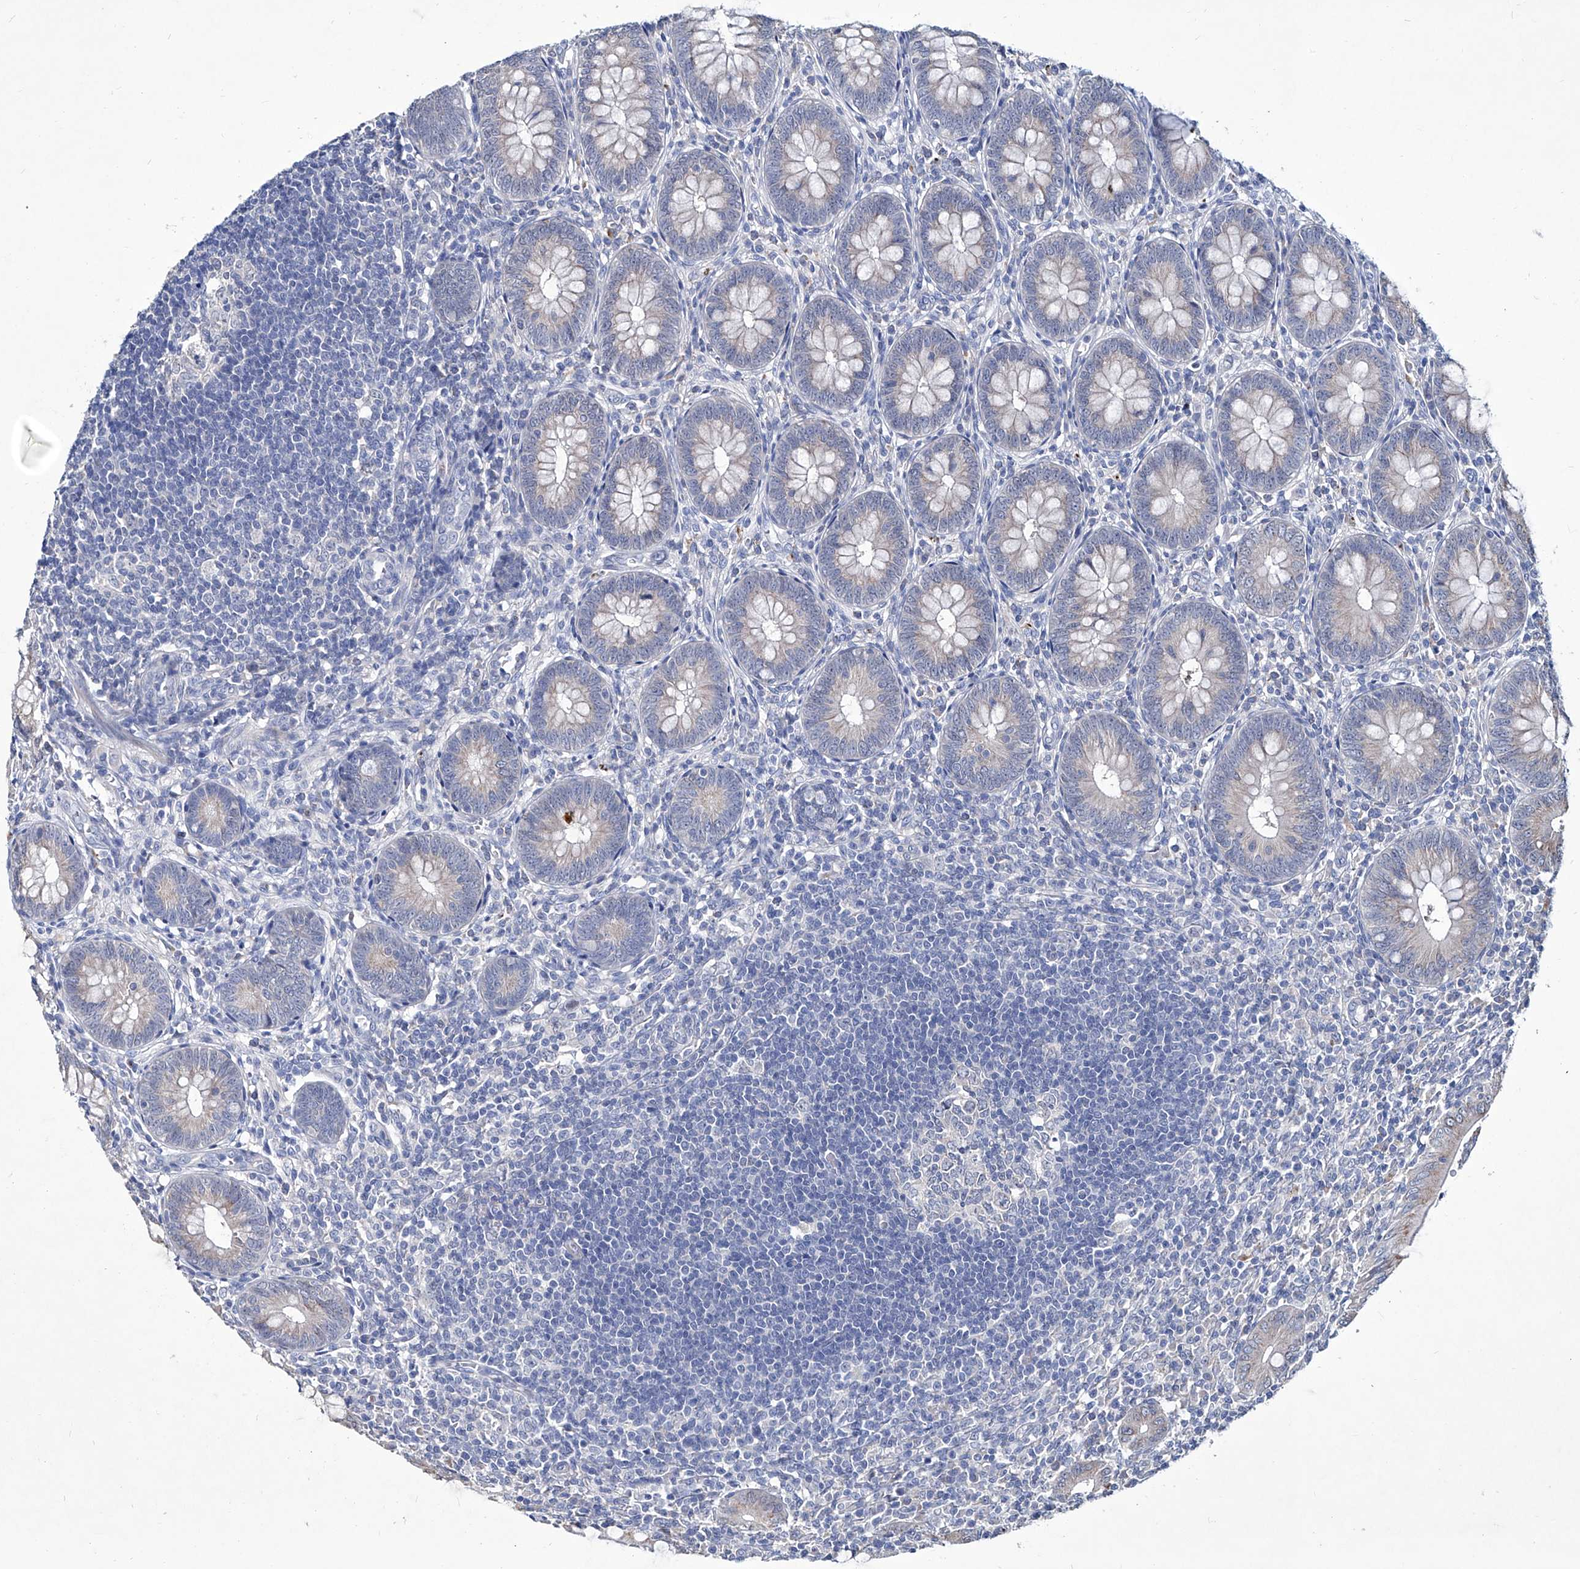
{"staining": {"intensity": "negative", "quantity": "none", "location": "none"}, "tissue": "appendix", "cell_type": "Glandular cells", "image_type": "normal", "snomed": [{"axis": "morphology", "description": "Normal tissue, NOS"}, {"axis": "topography", "description": "Appendix"}], "caption": "Histopathology image shows no protein staining in glandular cells of normal appendix. (DAB (3,3'-diaminobenzidine) IHC visualized using brightfield microscopy, high magnification).", "gene": "KLHL17", "patient": {"sex": "male", "age": 14}}